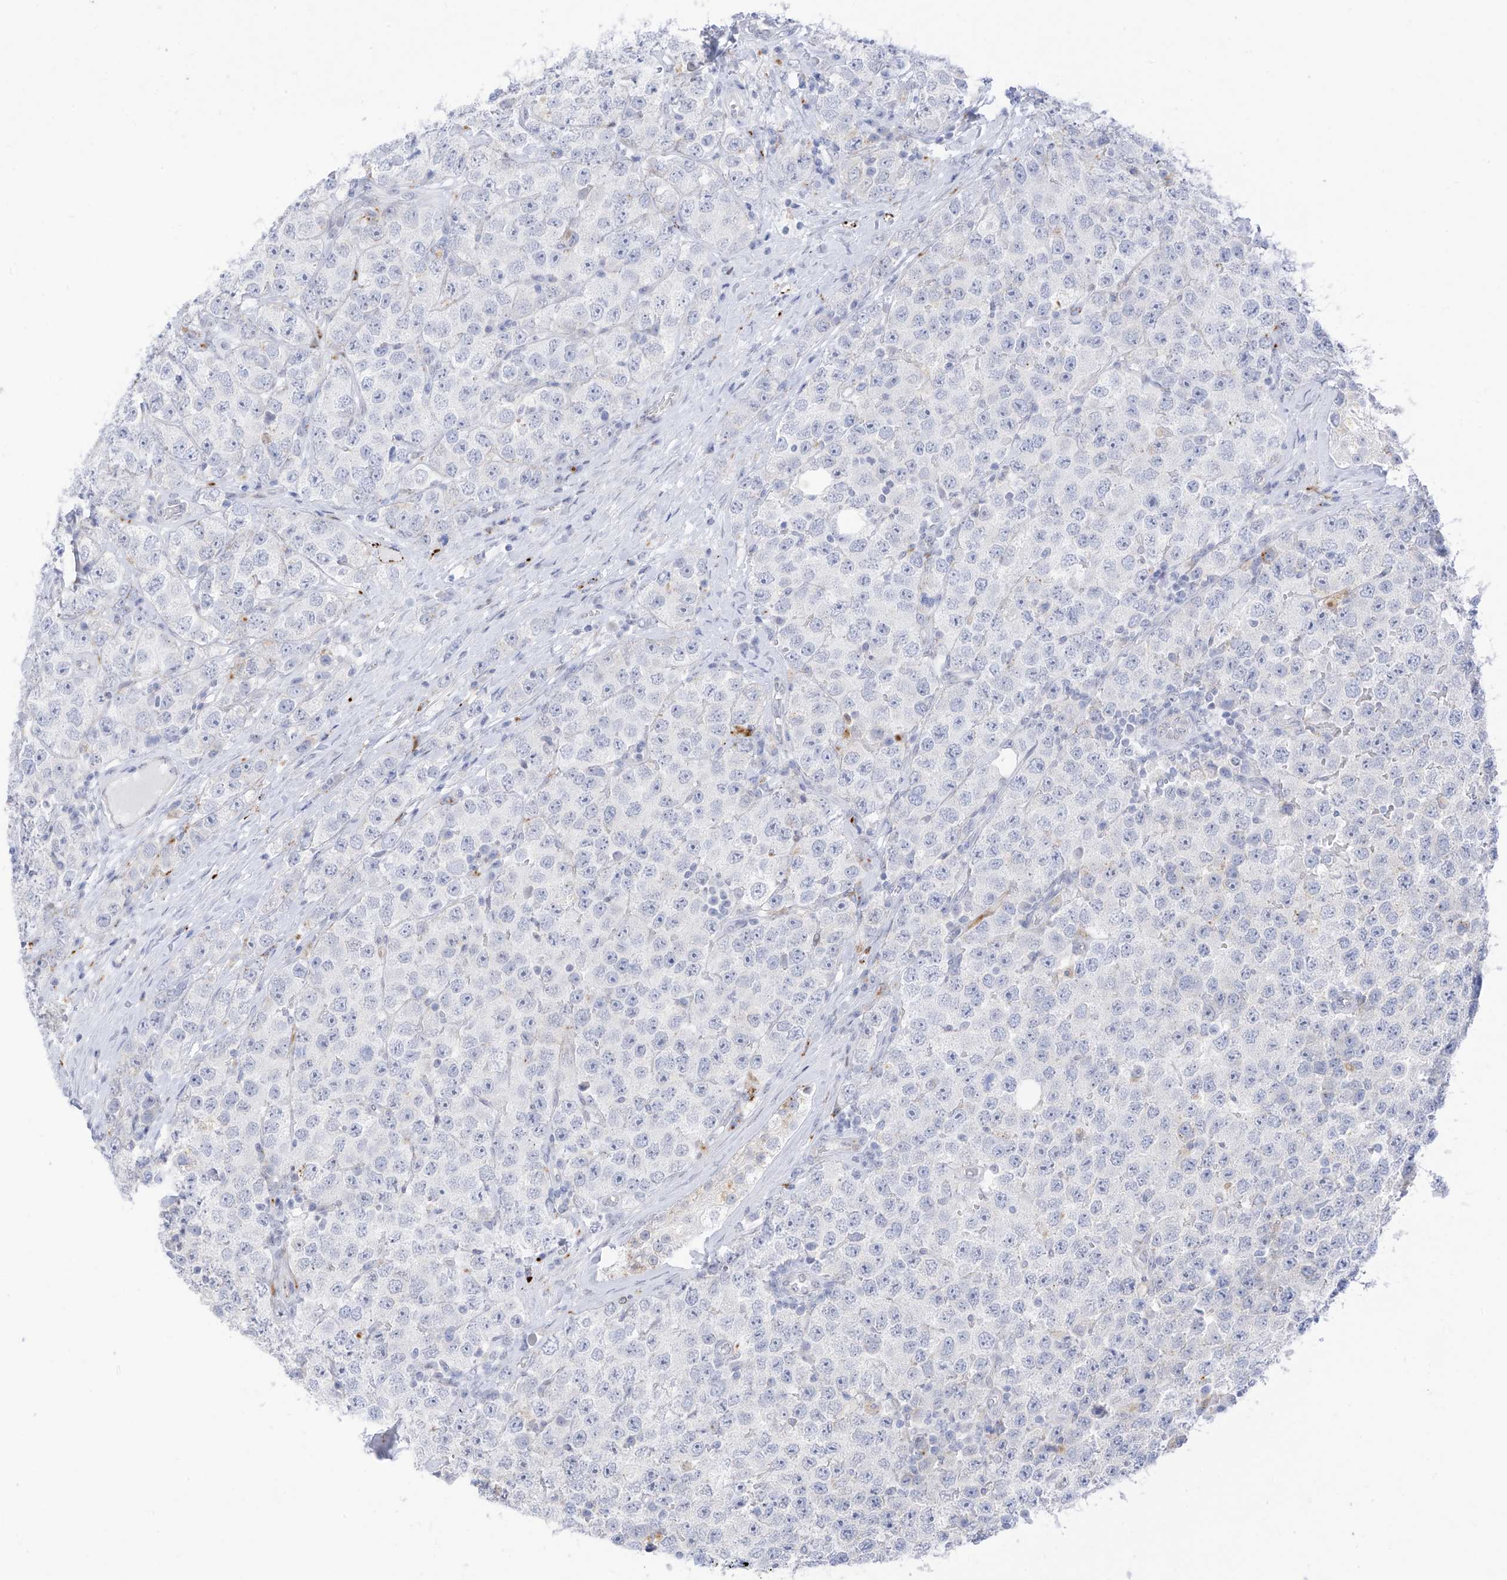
{"staining": {"intensity": "negative", "quantity": "none", "location": "none"}, "tissue": "testis cancer", "cell_type": "Tumor cells", "image_type": "cancer", "snomed": [{"axis": "morphology", "description": "Seminoma, NOS"}, {"axis": "topography", "description": "Testis"}], "caption": "Immunohistochemistry (IHC) image of human seminoma (testis) stained for a protein (brown), which reveals no expression in tumor cells.", "gene": "PSPH", "patient": {"sex": "male", "age": 28}}